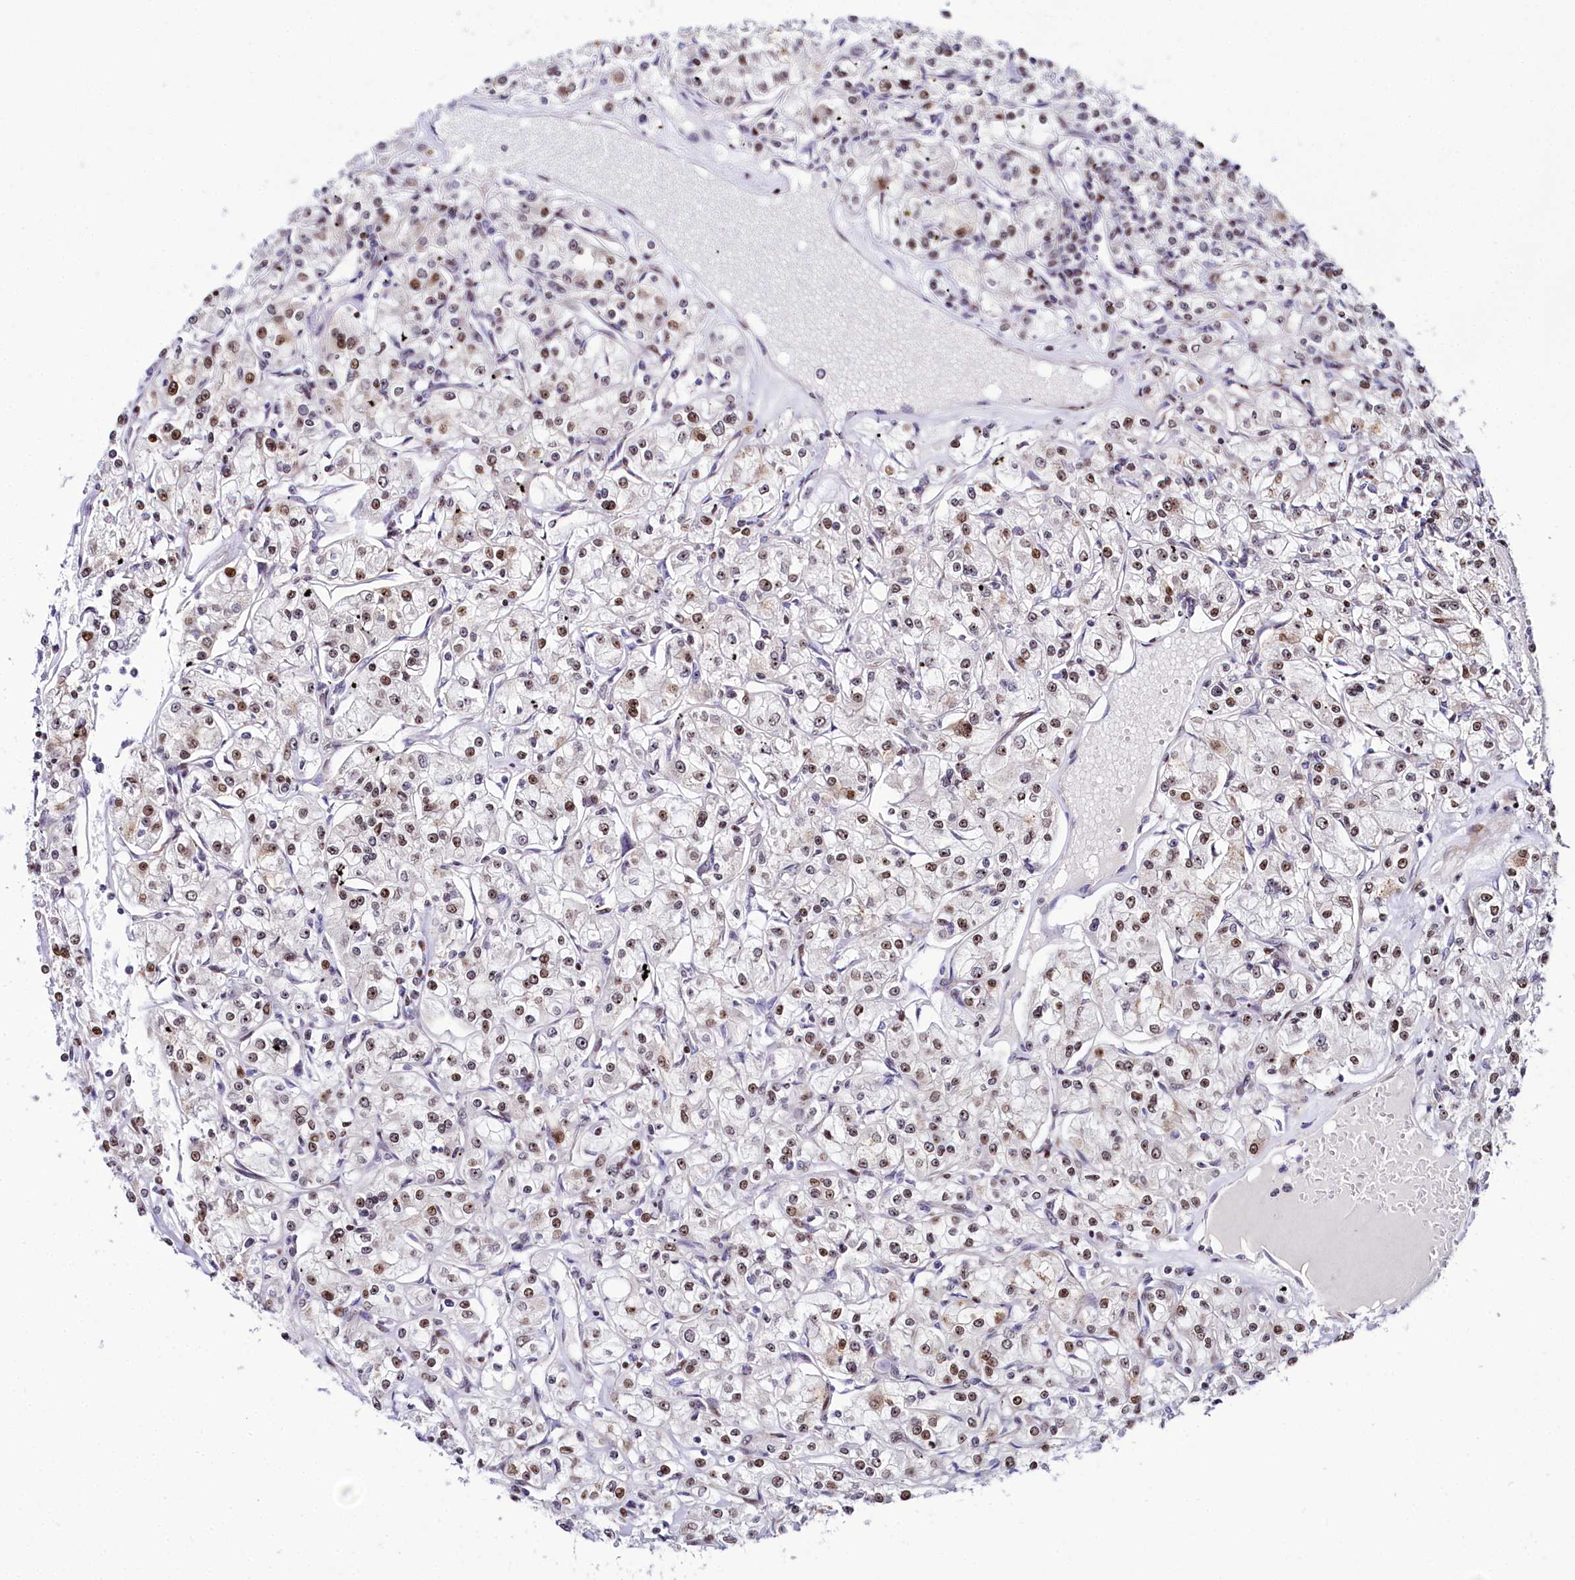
{"staining": {"intensity": "moderate", "quantity": ">75%", "location": "nuclear"}, "tissue": "renal cancer", "cell_type": "Tumor cells", "image_type": "cancer", "snomed": [{"axis": "morphology", "description": "Adenocarcinoma, NOS"}, {"axis": "topography", "description": "Kidney"}], "caption": "Moderate nuclear staining is seen in approximately >75% of tumor cells in renal cancer. (DAB (3,3'-diaminobenzidine) IHC with brightfield microscopy, high magnification).", "gene": "TCOF1", "patient": {"sex": "female", "age": 59}}